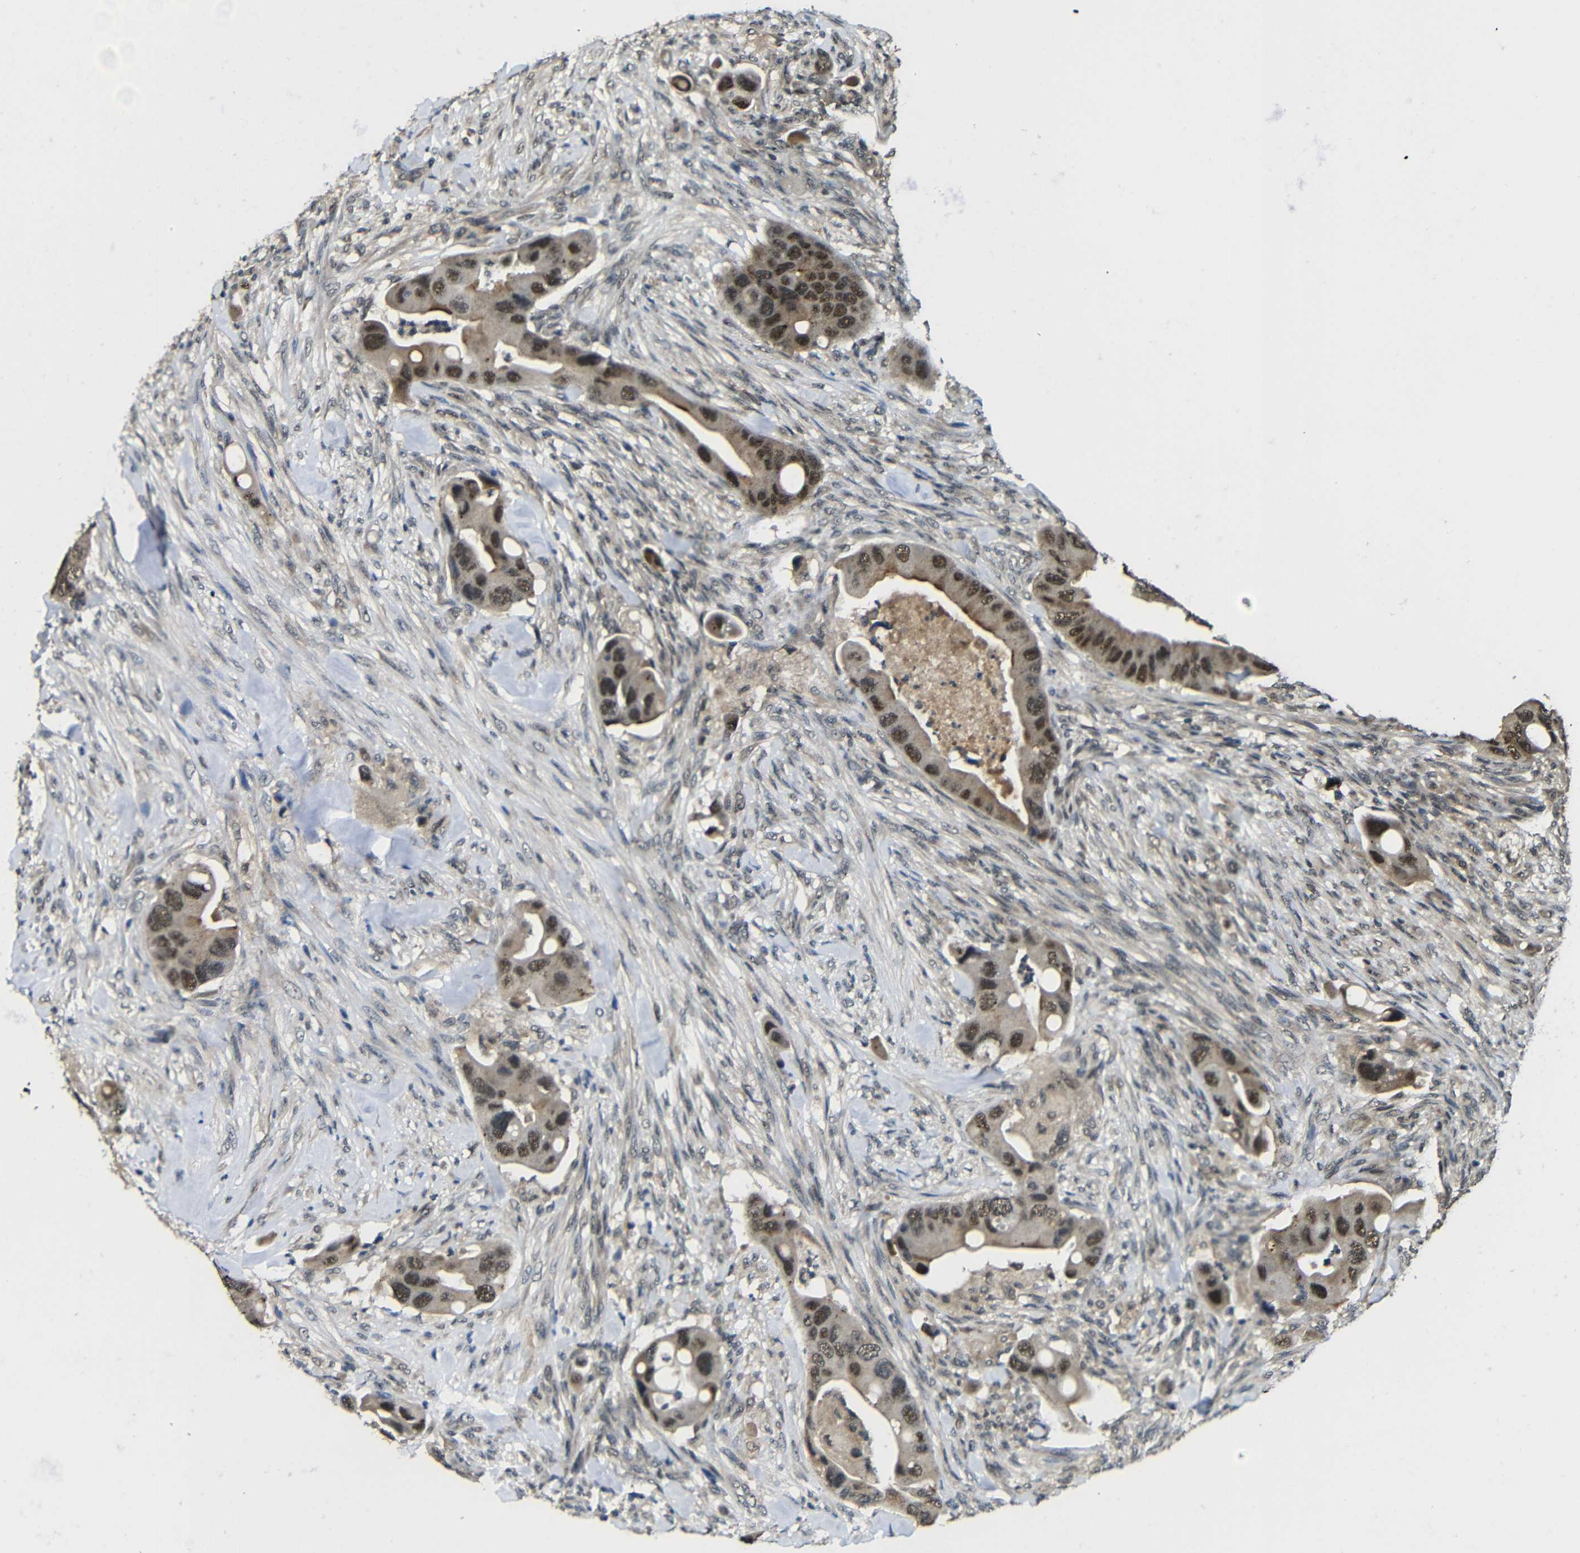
{"staining": {"intensity": "moderate", "quantity": ">75%", "location": "cytoplasmic/membranous,nuclear"}, "tissue": "colorectal cancer", "cell_type": "Tumor cells", "image_type": "cancer", "snomed": [{"axis": "morphology", "description": "Adenocarcinoma, NOS"}, {"axis": "topography", "description": "Rectum"}], "caption": "Colorectal adenocarcinoma stained with a brown dye demonstrates moderate cytoplasmic/membranous and nuclear positive positivity in about >75% of tumor cells.", "gene": "FAM172A", "patient": {"sex": "female", "age": 57}}